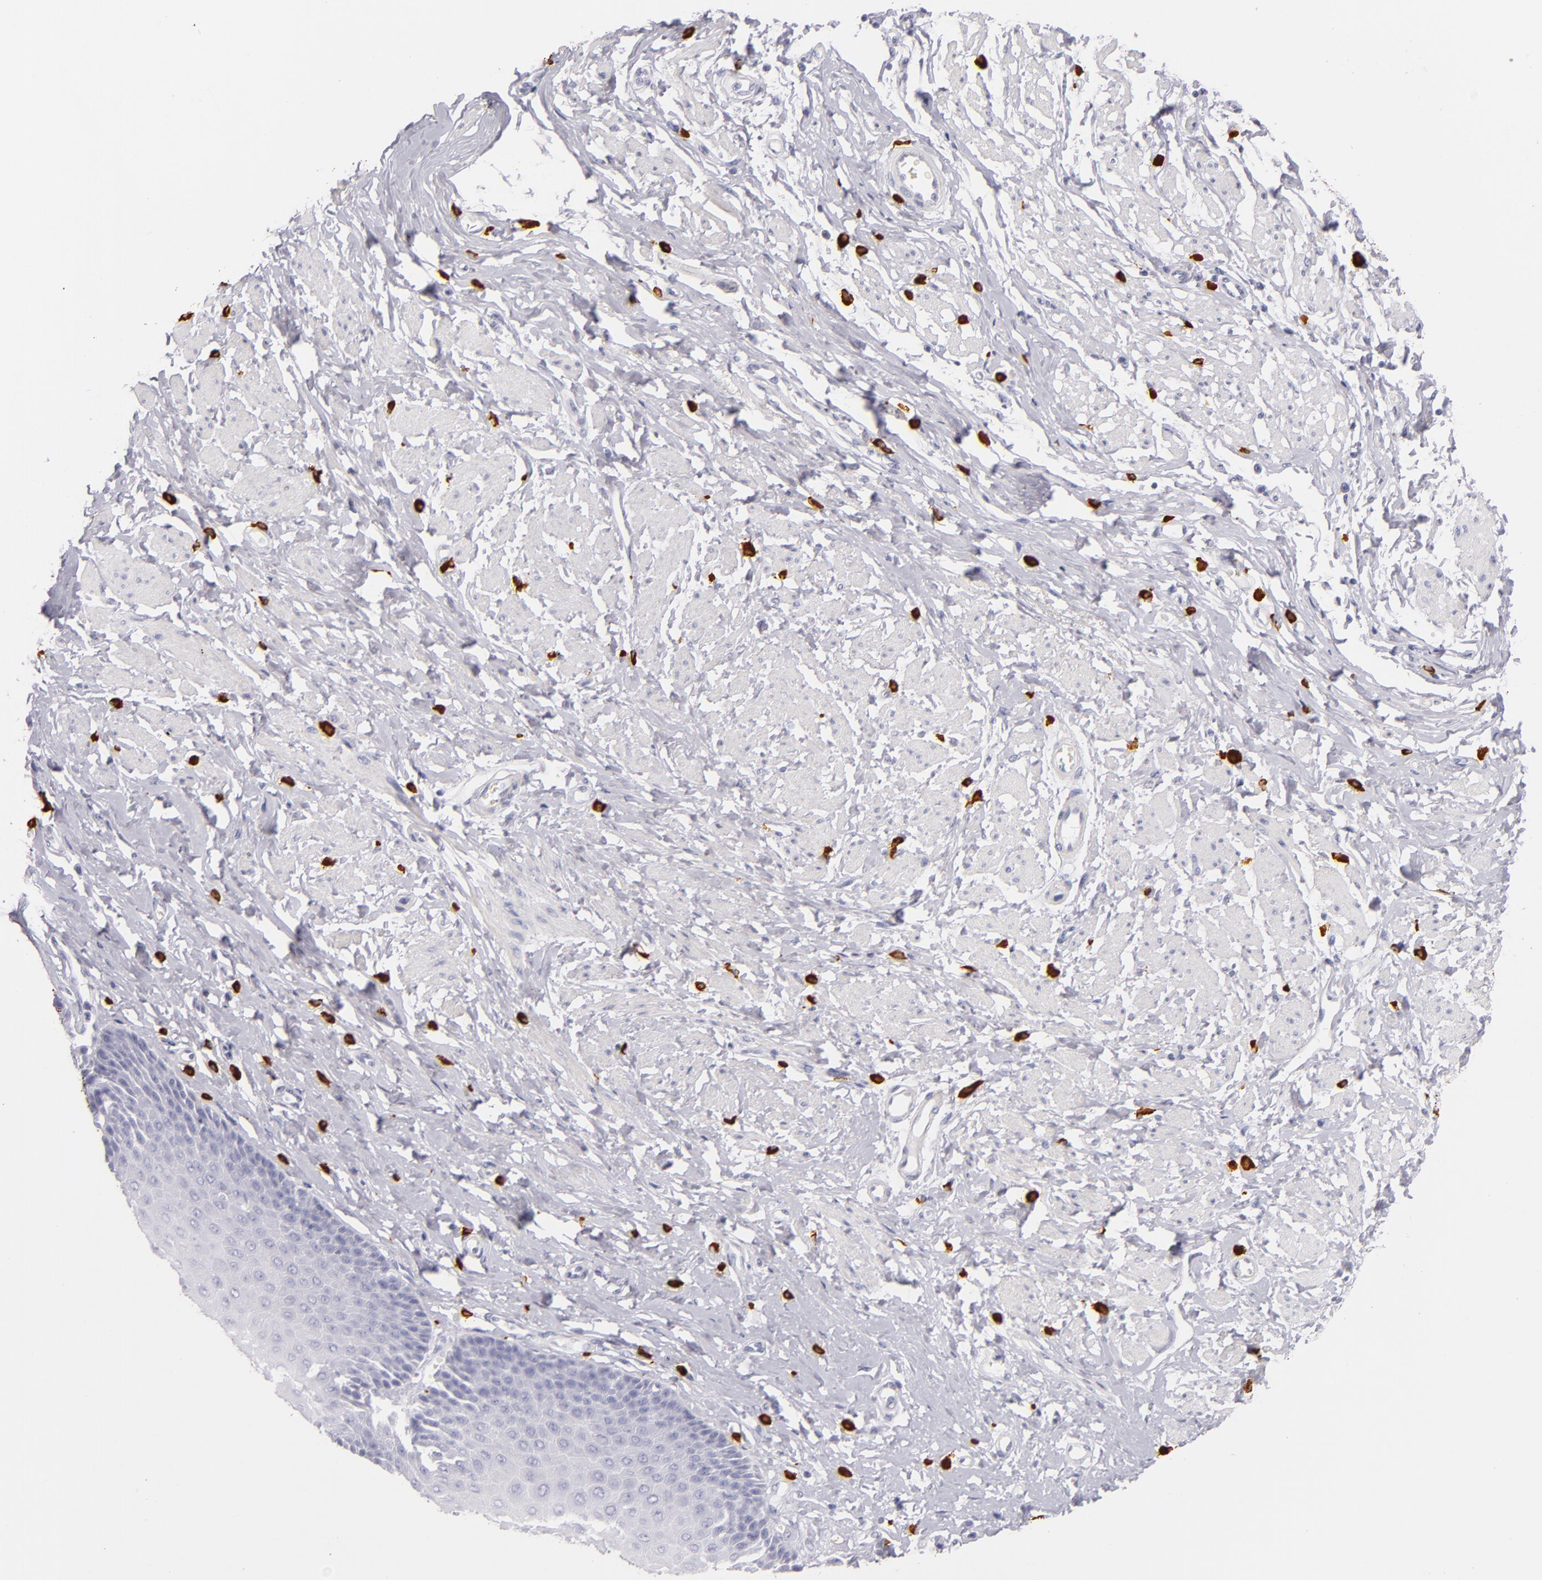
{"staining": {"intensity": "negative", "quantity": "none", "location": "none"}, "tissue": "esophagus", "cell_type": "Squamous epithelial cells", "image_type": "normal", "snomed": [{"axis": "morphology", "description": "Normal tissue, NOS"}, {"axis": "topography", "description": "Esophagus"}], "caption": "Esophagus stained for a protein using immunohistochemistry (IHC) reveals no expression squamous epithelial cells.", "gene": "TPSD1", "patient": {"sex": "male", "age": 70}}